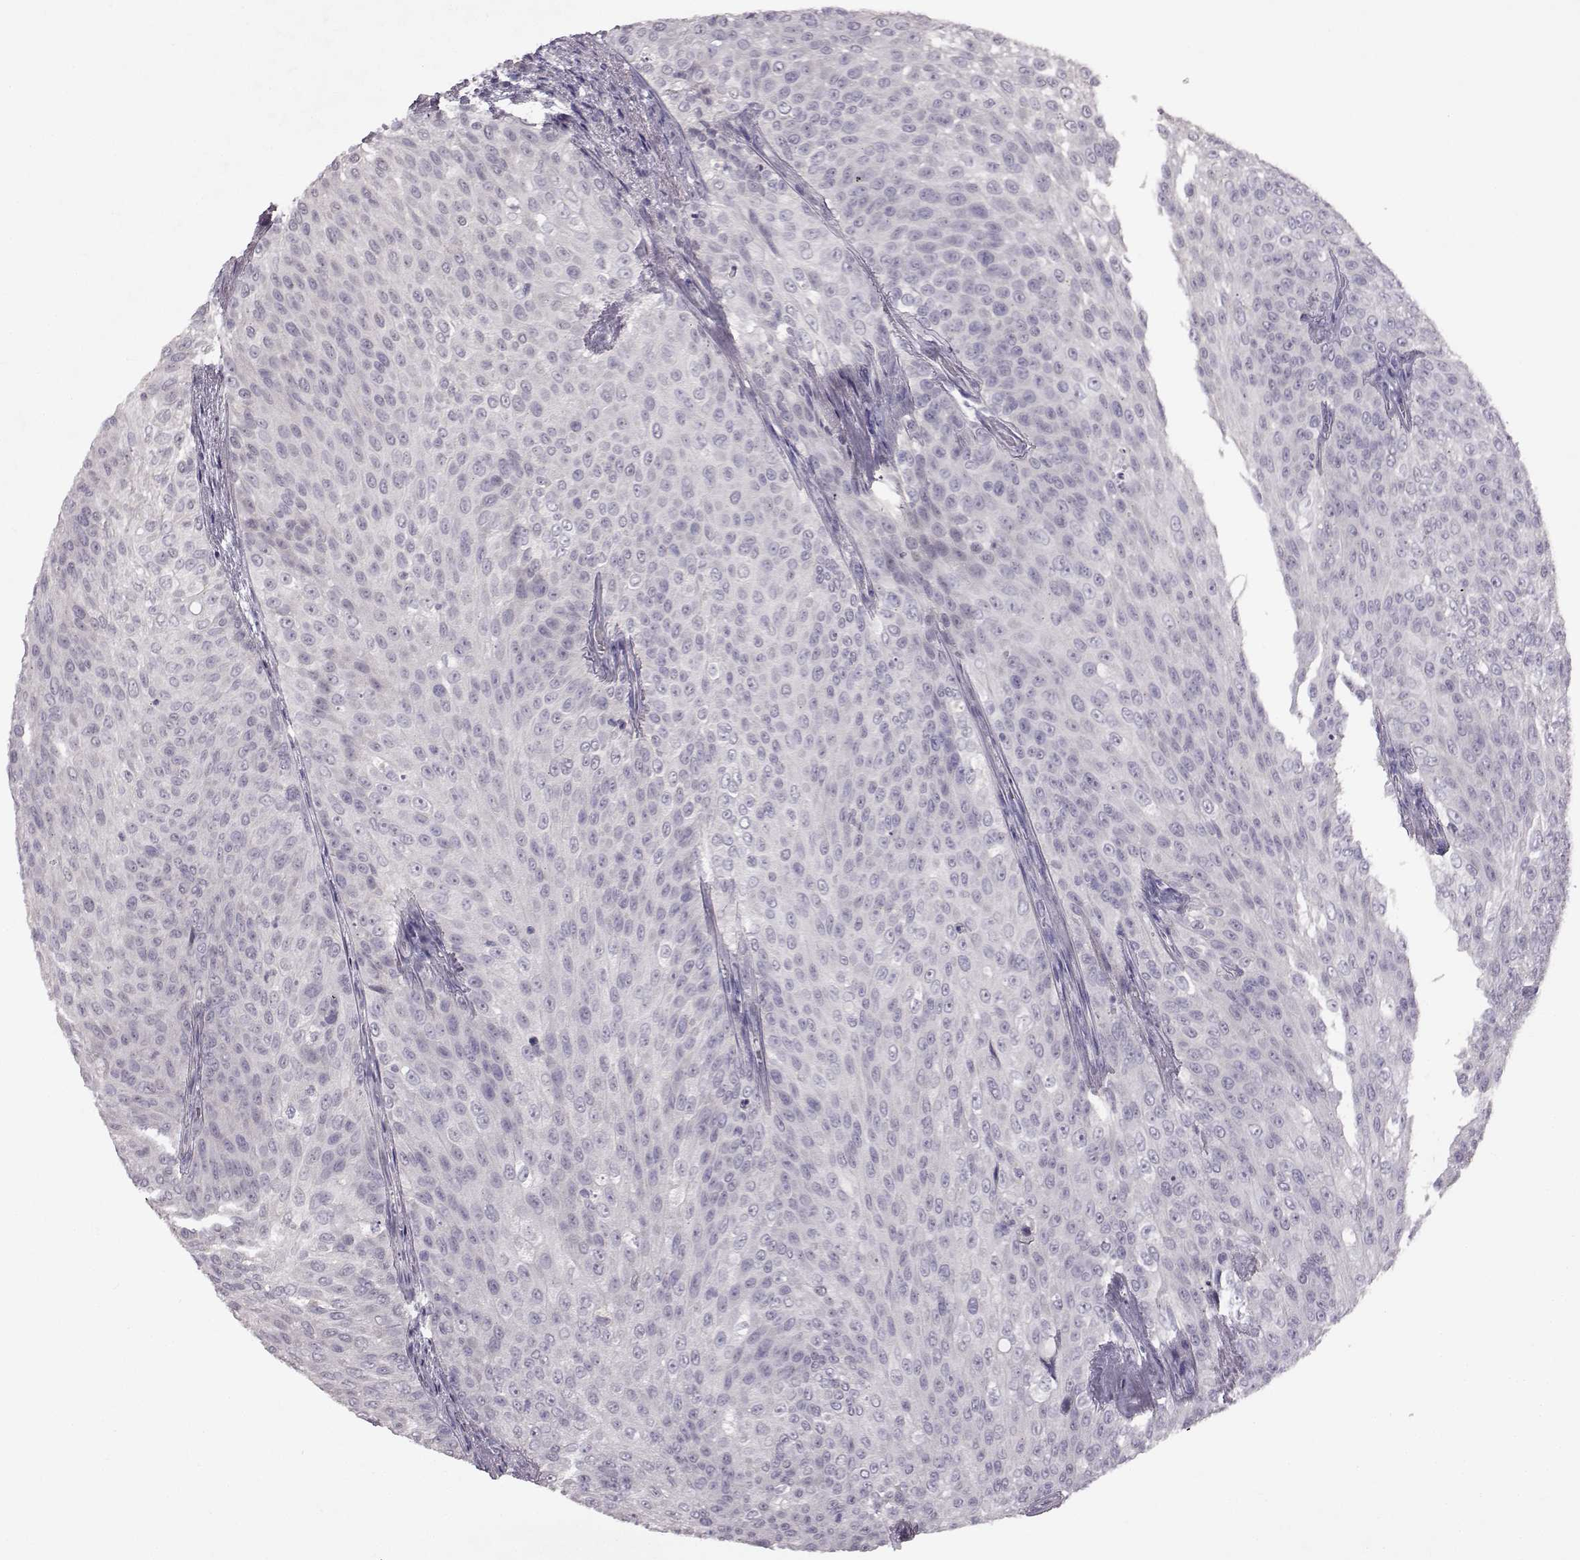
{"staining": {"intensity": "negative", "quantity": "none", "location": "none"}, "tissue": "urothelial cancer", "cell_type": "Tumor cells", "image_type": "cancer", "snomed": [{"axis": "morphology", "description": "Urothelial carcinoma, Low grade"}, {"axis": "topography", "description": "Ureter, NOS"}, {"axis": "topography", "description": "Urinary bladder"}], "caption": "Immunohistochemistry (IHC) photomicrograph of human low-grade urothelial carcinoma stained for a protein (brown), which displays no positivity in tumor cells.", "gene": "SPAG17", "patient": {"sex": "male", "age": 78}}